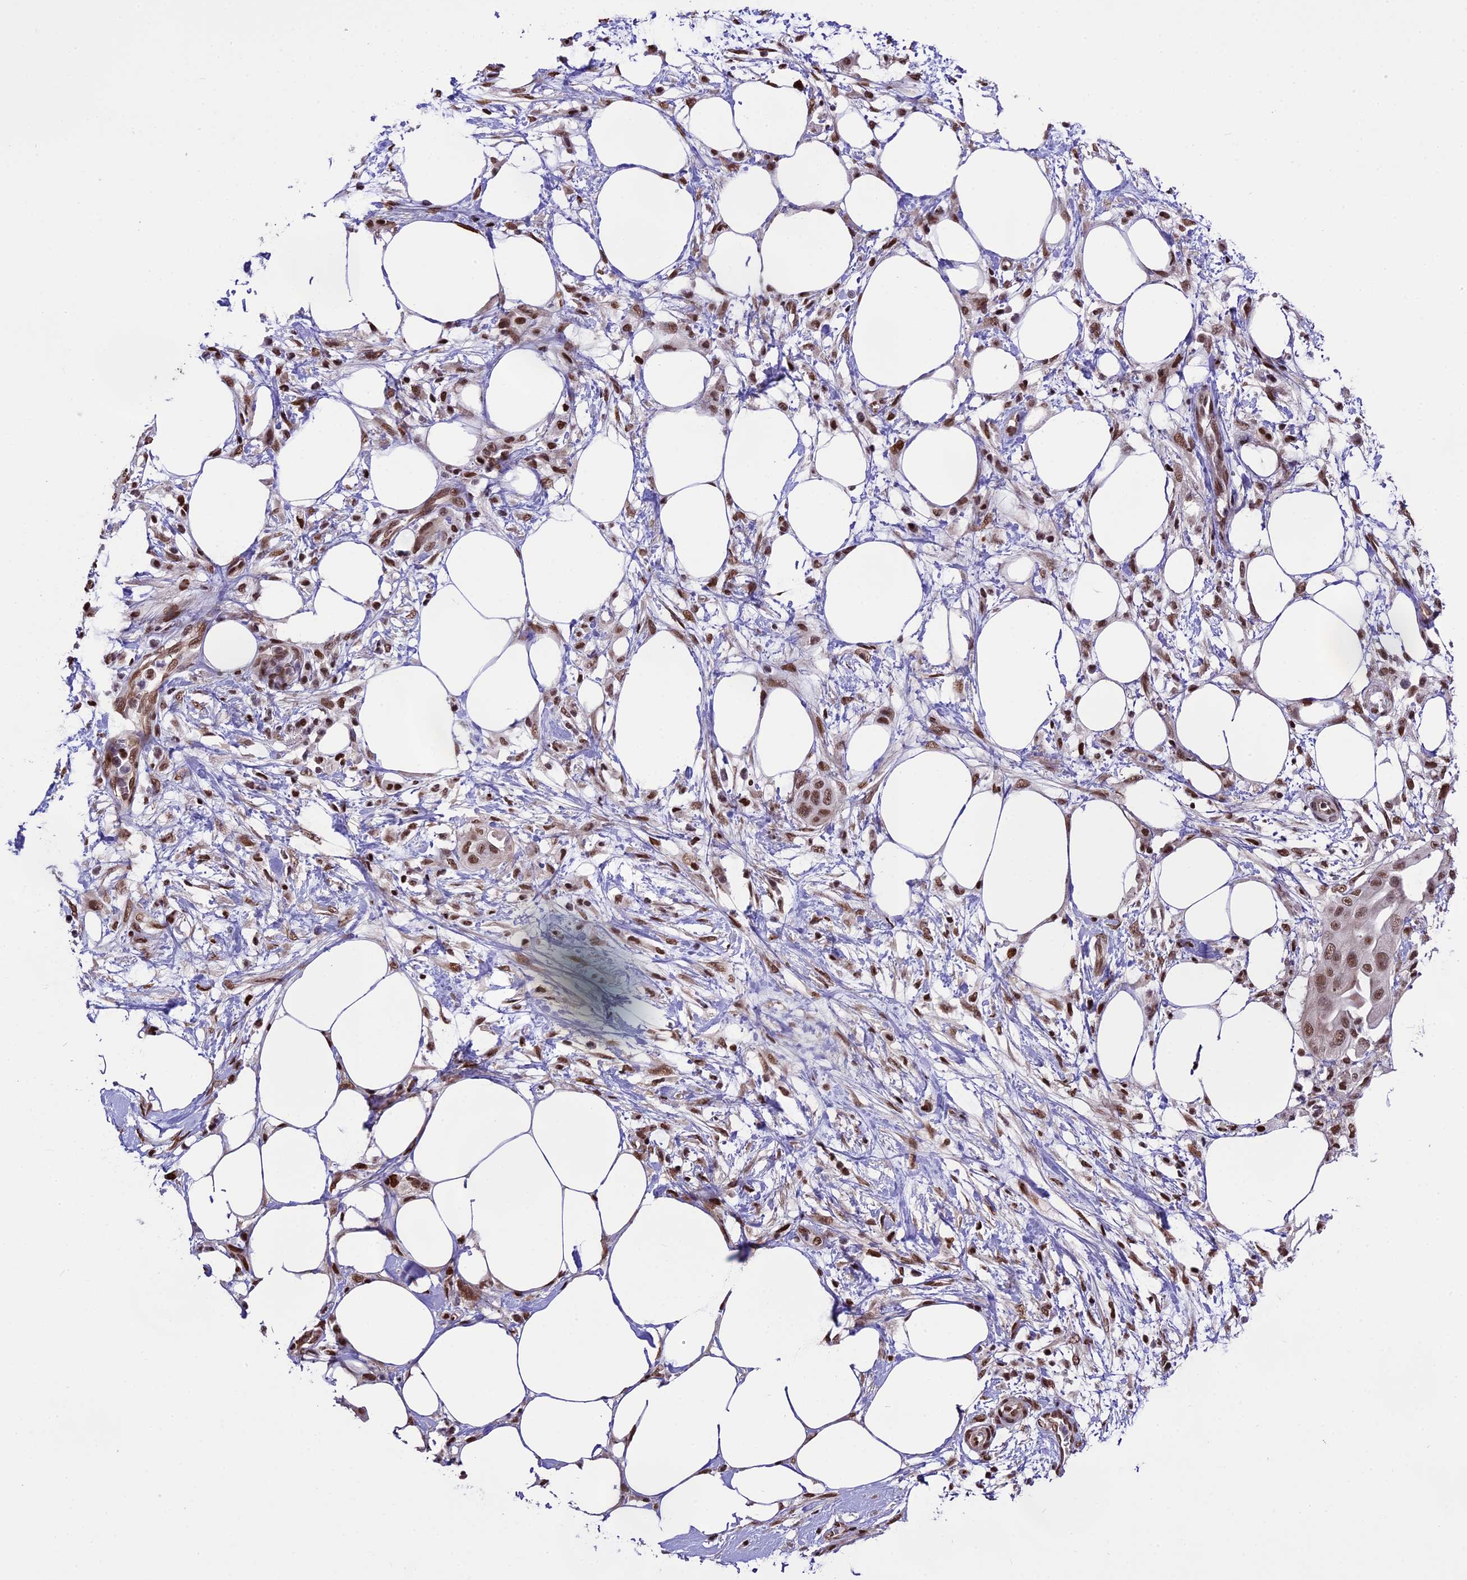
{"staining": {"intensity": "moderate", "quantity": ">75%", "location": "nuclear"}, "tissue": "pancreatic cancer", "cell_type": "Tumor cells", "image_type": "cancer", "snomed": [{"axis": "morphology", "description": "Adenocarcinoma, NOS"}, {"axis": "topography", "description": "Pancreas"}], "caption": "DAB (3,3'-diaminobenzidine) immunohistochemical staining of human pancreatic adenocarcinoma displays moderate nuclear protein staining in approximately >75% of tumor cells.", "gene": "POLR3E", "patient": {"sex": "male", "age": 68}}